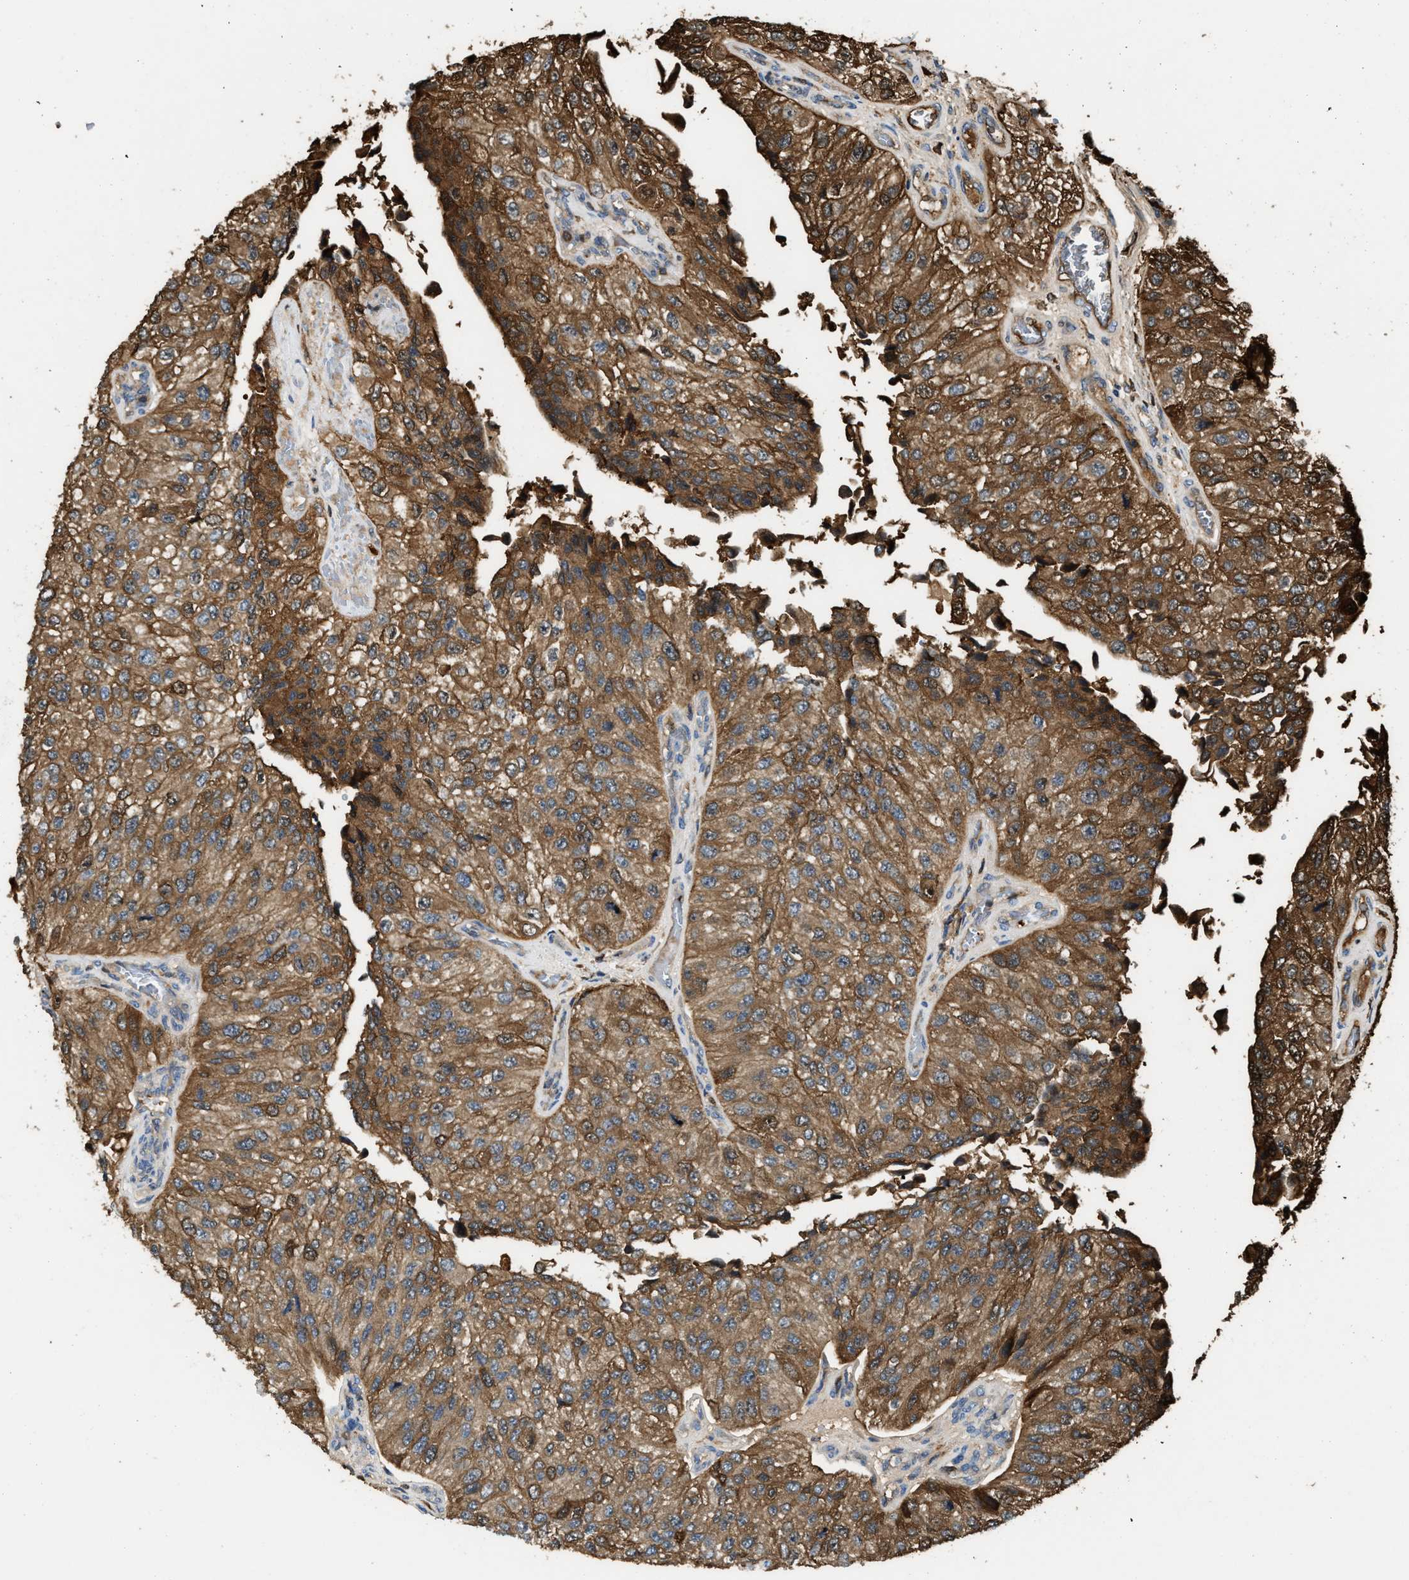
{"staining": {"intensity": "moderate", "quantity": ">75%", "location": "cytoplasmic/membranous"}, "tissue": "urothelial cancer", "cell_type": "Tumor cells", "image_type": "cancer", "snomed": [{"axis": "morphology", "description": "Urothelial carcinoma, High grade"}, {"axis": "topography", "description": "Kidney"}, {"axis": "topography", "description": "Urinary bladder"}], "caption": "This image displays IHC staining of human urothelial cancer, with medium moderate cytoplasmic/membranous positivity in about >75% of tumor cells.", "gene": "SERPINB5", "patient": {"sex": "male", "age": 77}}